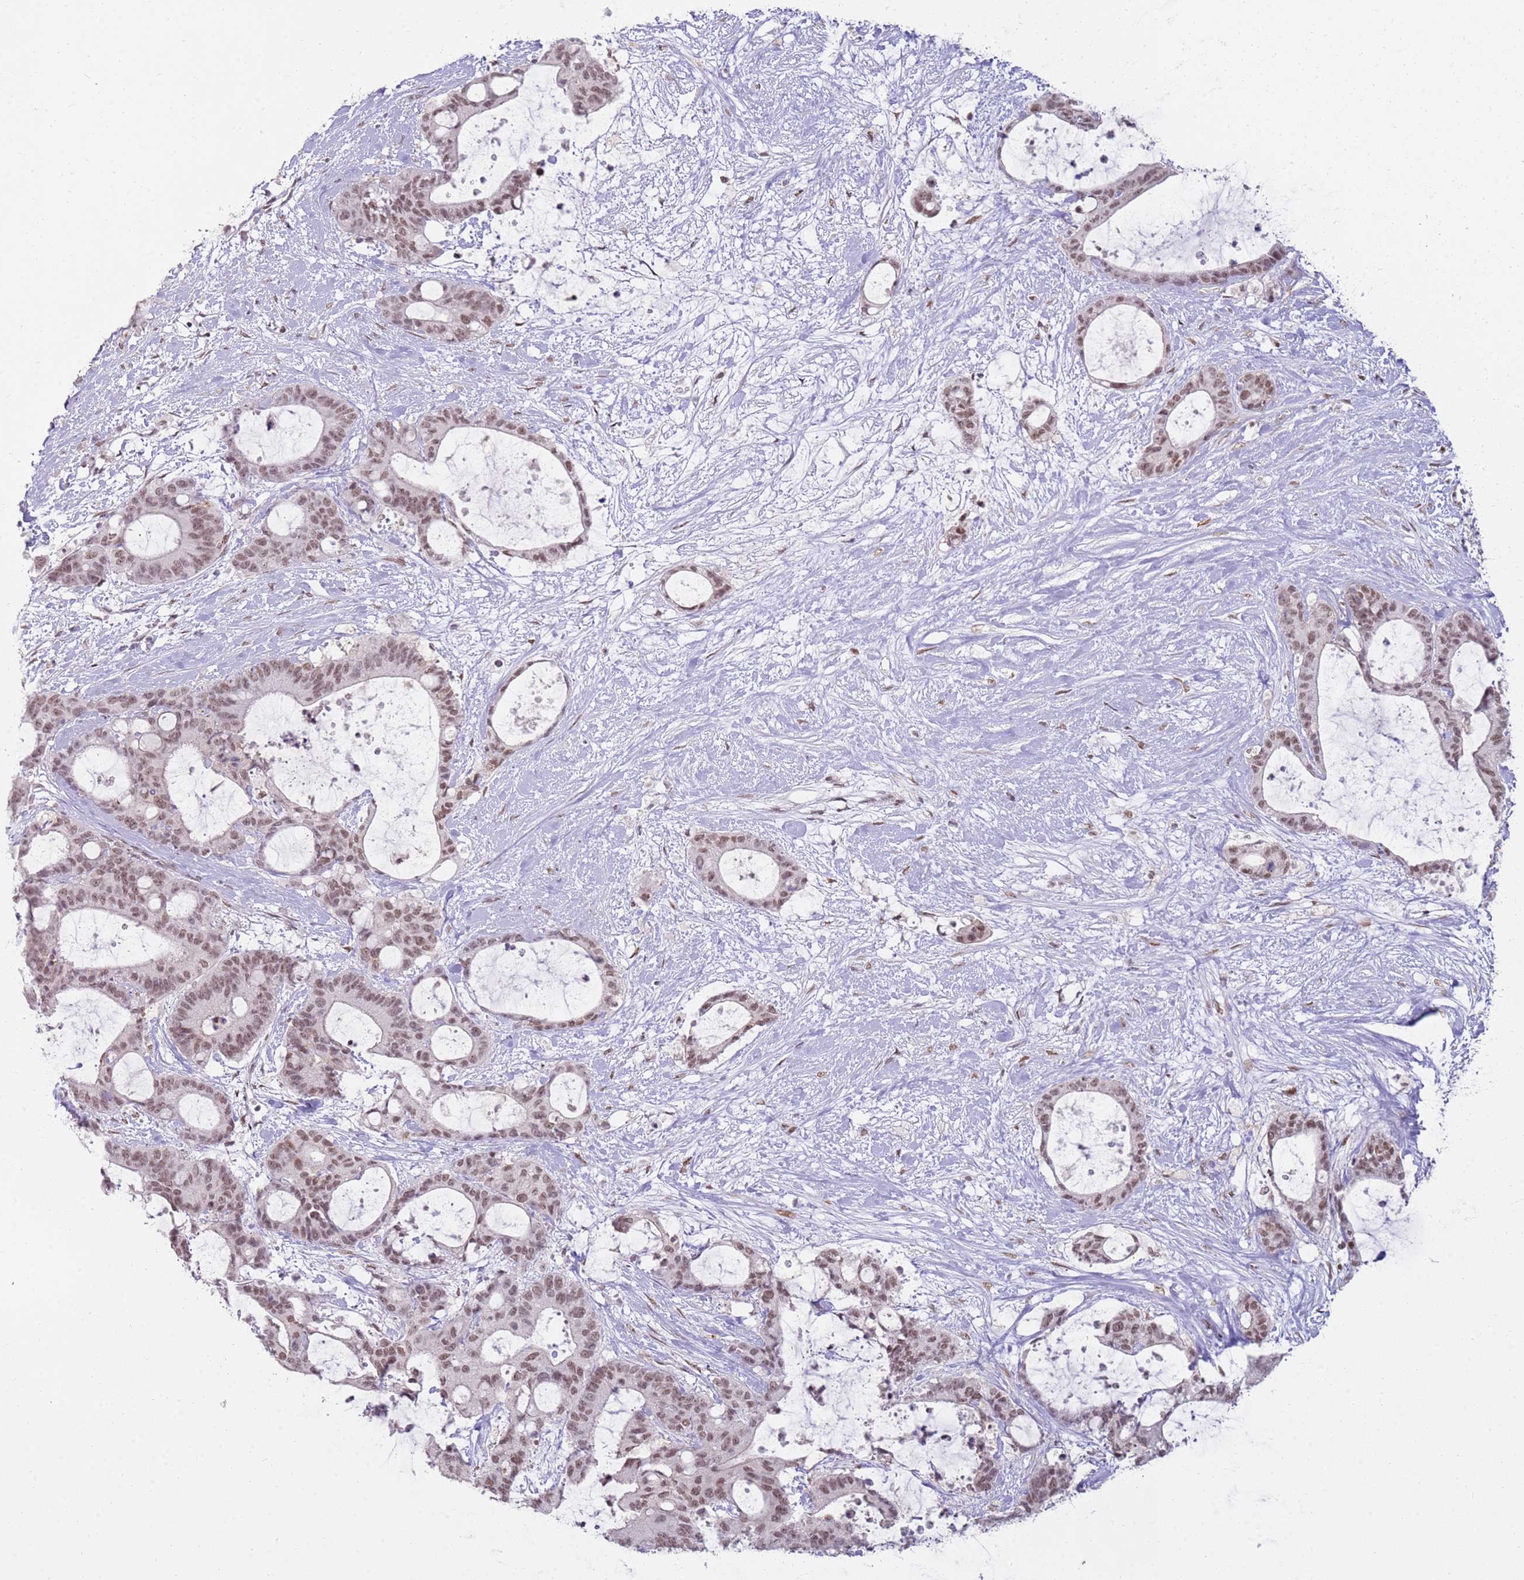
{"staining": {"intensity": "moderate", "quantity": ">75%", "location": "nuclear"}, "tissue": "liver cancer", "cell_type": "Tumor cells", "image_type": "cancer", "snomed": [{"axis": "morphology", "description": "Normal tissue, NOS"}, {"axis": "morphology", "description": "Cholangiocarcinoma"}, {"axis": "topography", "description": "Liver"}, {"axis": "topography", "description": "Peripheral nerve tissue"}], "caption": "DAB immunohistochemical staining of human liver cancer (cholangiocarcinoma) demonstrates moderate nuclear protein positivity in approximately >75% of tumor cells. (Brightfield microscopy of DAB IHC at high magnification).", "gene": "PHC2", "patient": {"sex": "female", "age": 73}}